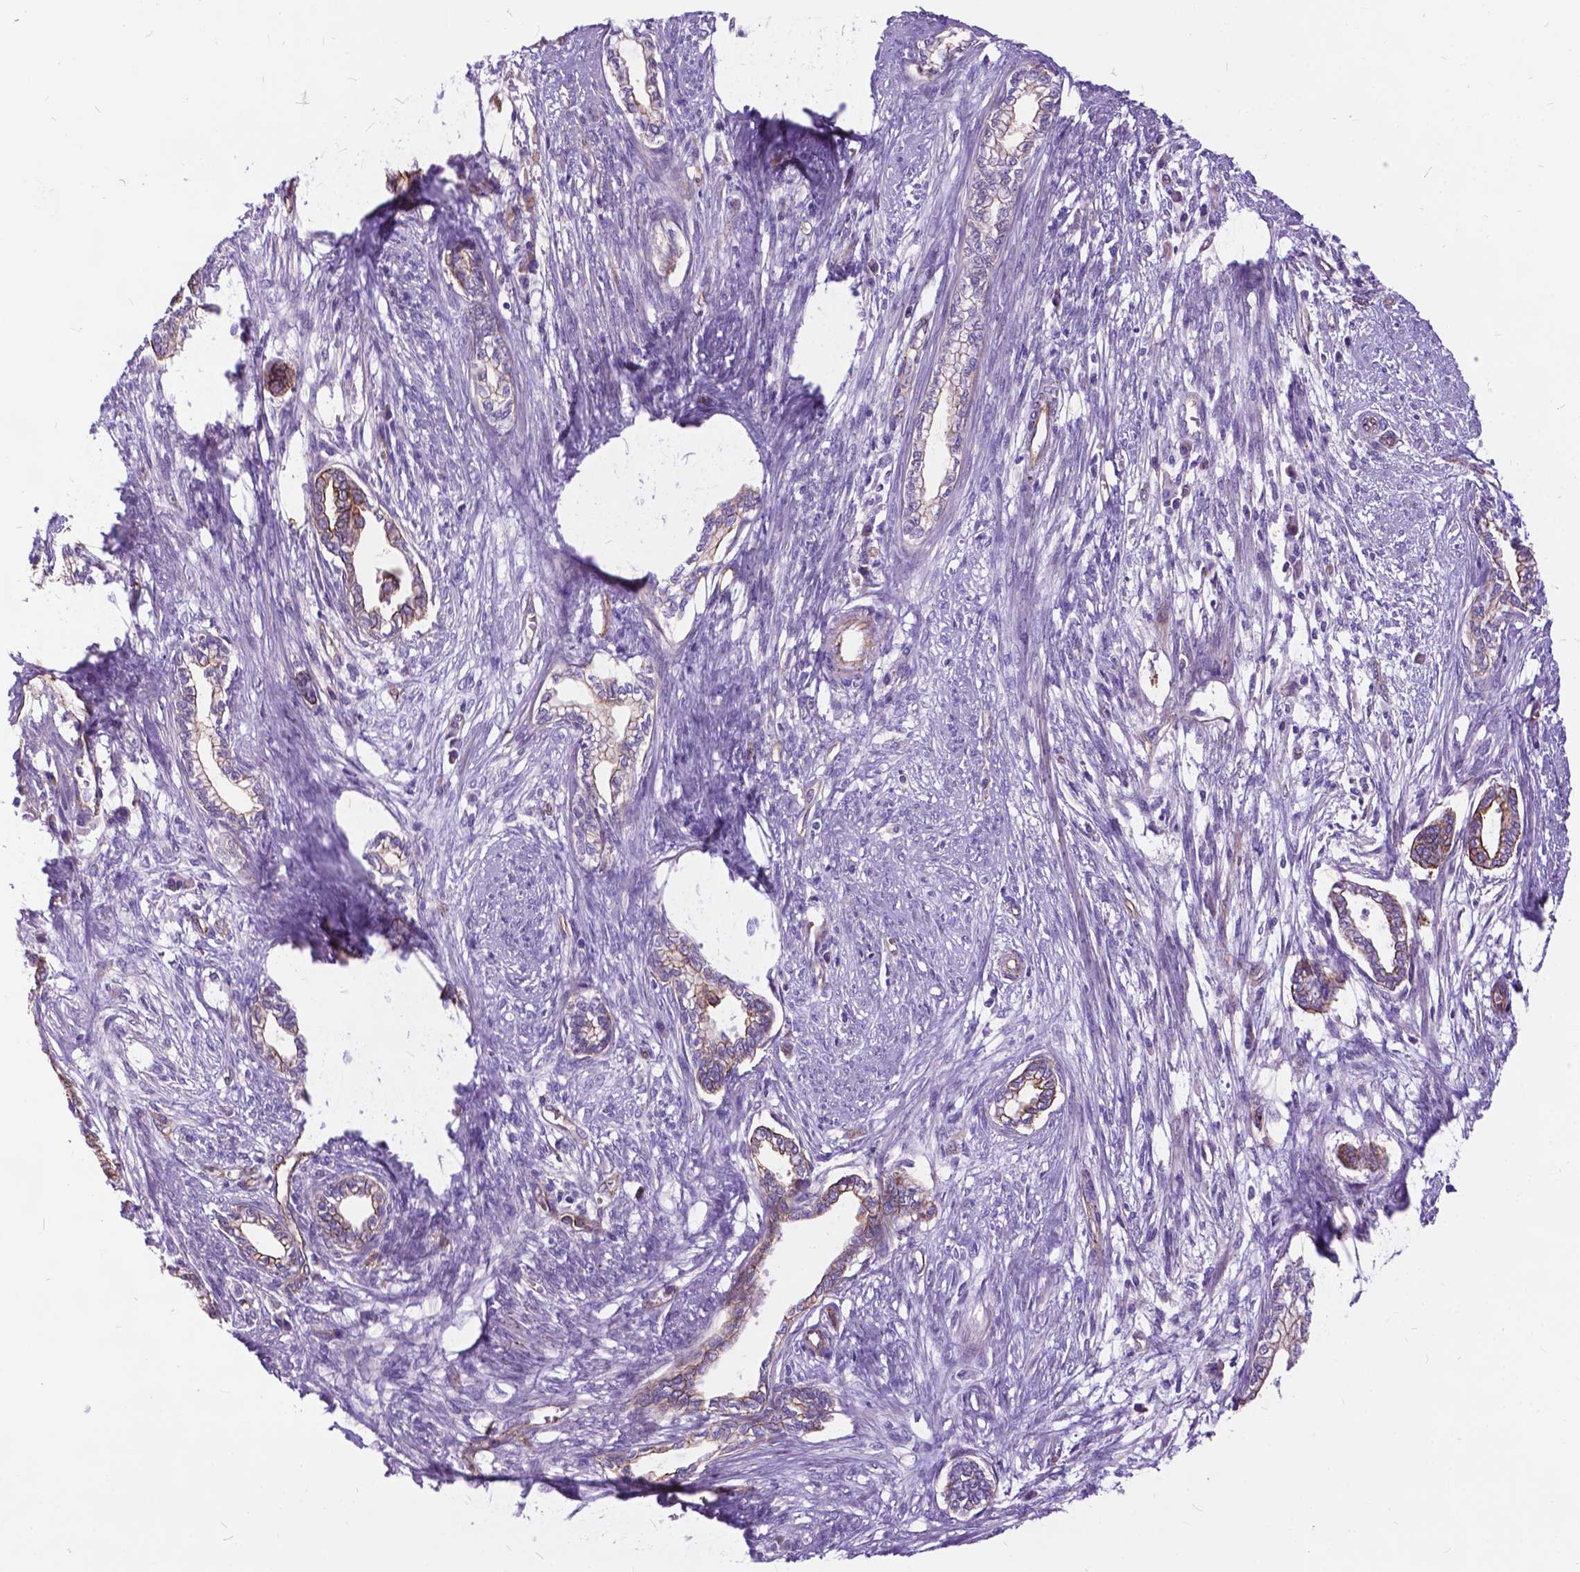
{"staining": {"intensity": "moderate", "quantity": "25%-75%", "location": "cytoplasmic/membranous"}, "tissue": "cervical cancer", "cell_type": "Tumor cells", "image_type": "cancer", "snomed": [{"axis": "morphology", "description": "Adenocarcinoma, NOS"}, {"axis": "topography", "description": "Cervix"}], "caption": "IHC image of human cervical cancer stained for a protein (brown), which shows medium levels of moderate cytoplasmic/membranous expression in about 25%-75% of tumor cells.", "gene": "FLT4", "patient": {"sex": "female", "age": 62}}